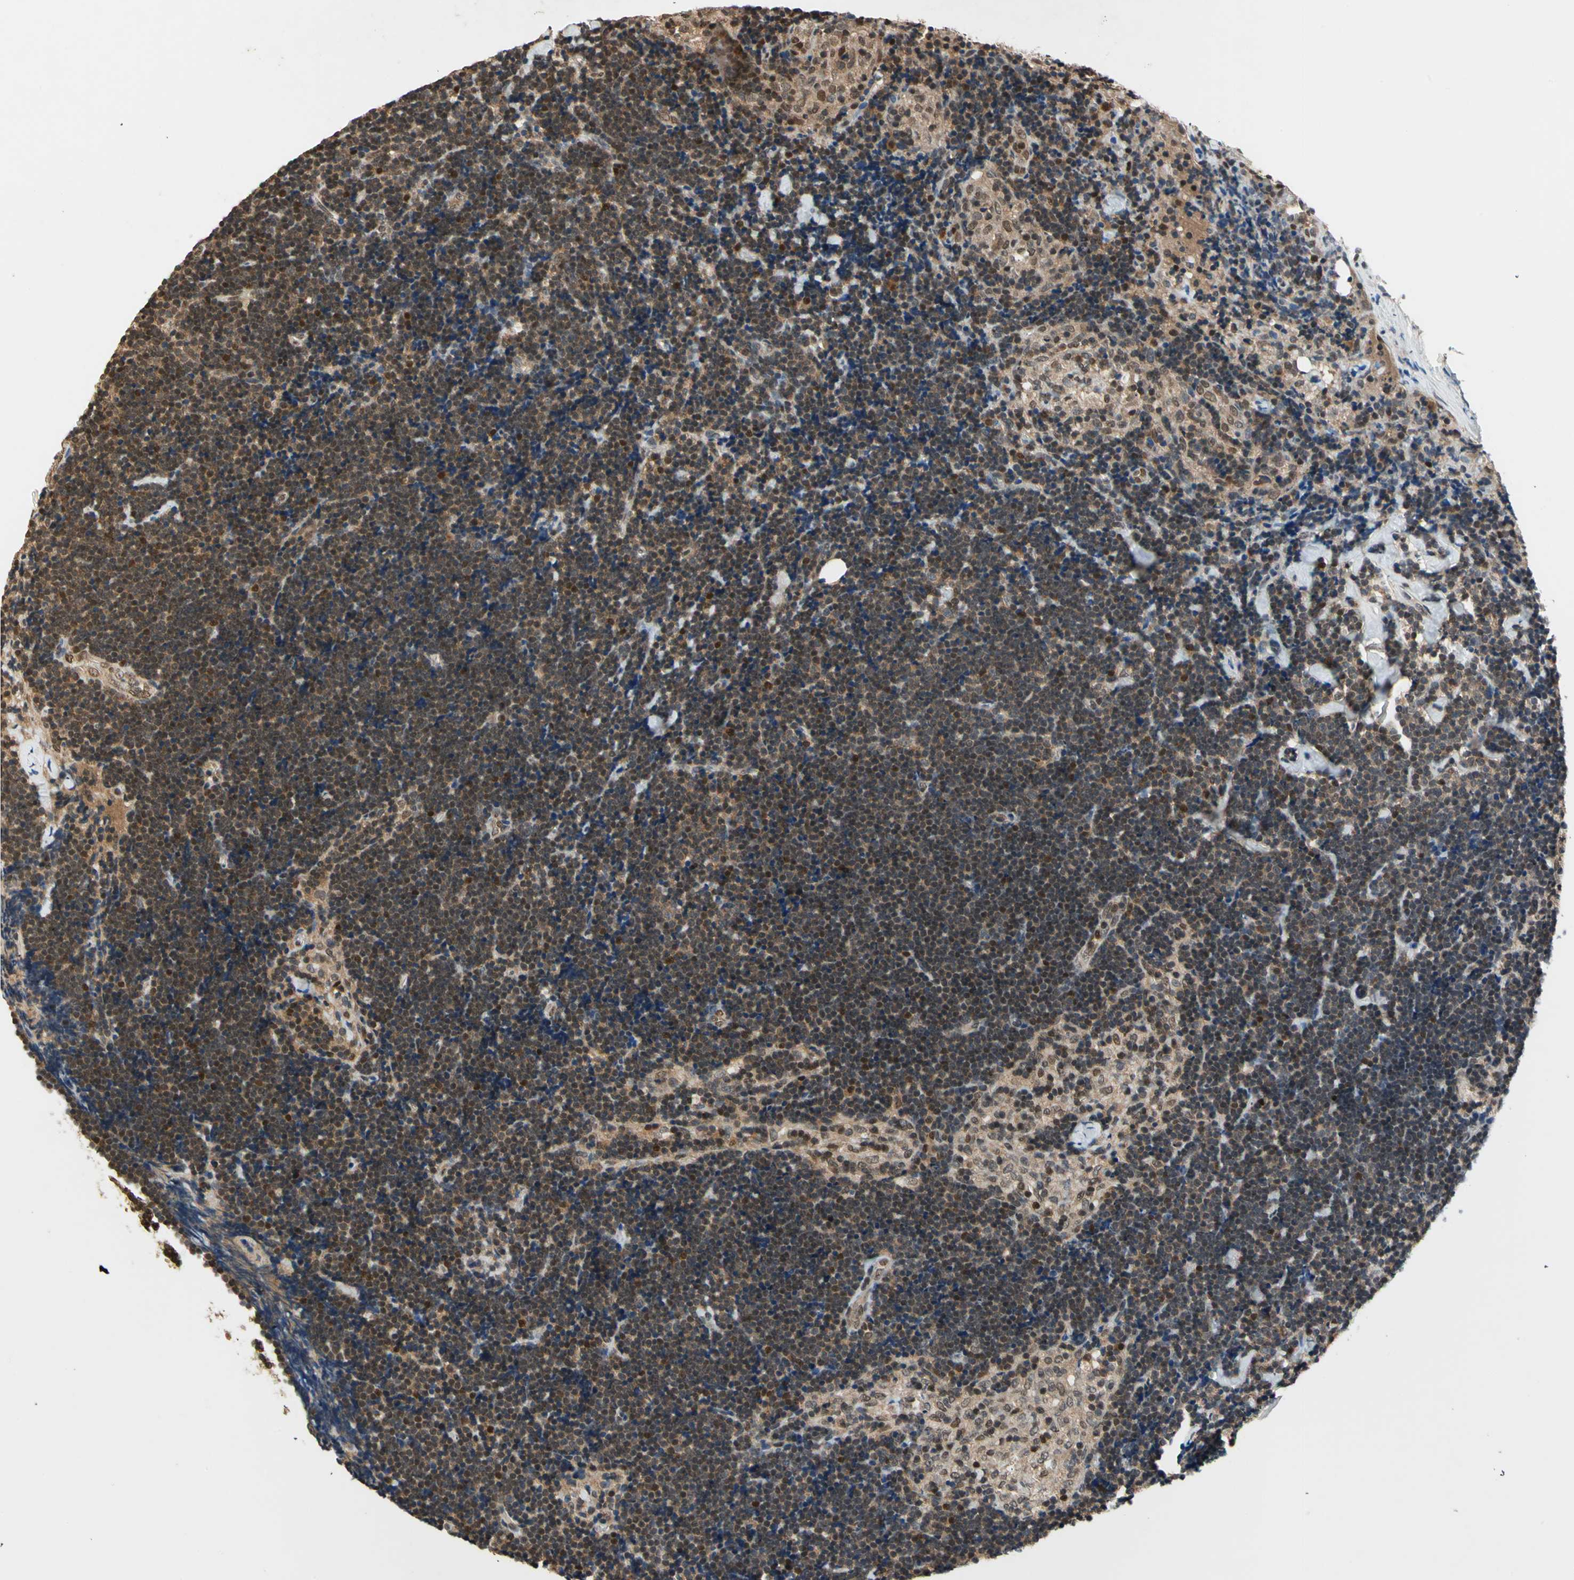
{"staining": {"intensity": "moderate", "quantity": "25%-75%", "location": "nuclear"}, "tissue": "lymph node", "cell_type": "Germinal center cells", "image_type": "normal", "snomed": [{"axis": "morphology", "description": "Normal tissue, NOS"}, {"axis": "topography", "description": "Lymph node"}], "caption": "Immunohistochemistry staining of normal lymph node, which reveals medium levels of moderate nuclear positivity in about 25%-75% of germinal center cells indicating moderate nuclear protein positivity. The staining was performed using DAB (brown) for protein detection and nuclei were counterstained in hematoxylin (blue).", "gene": "GSR", "patient": {"sex": "male", "age": 63}}